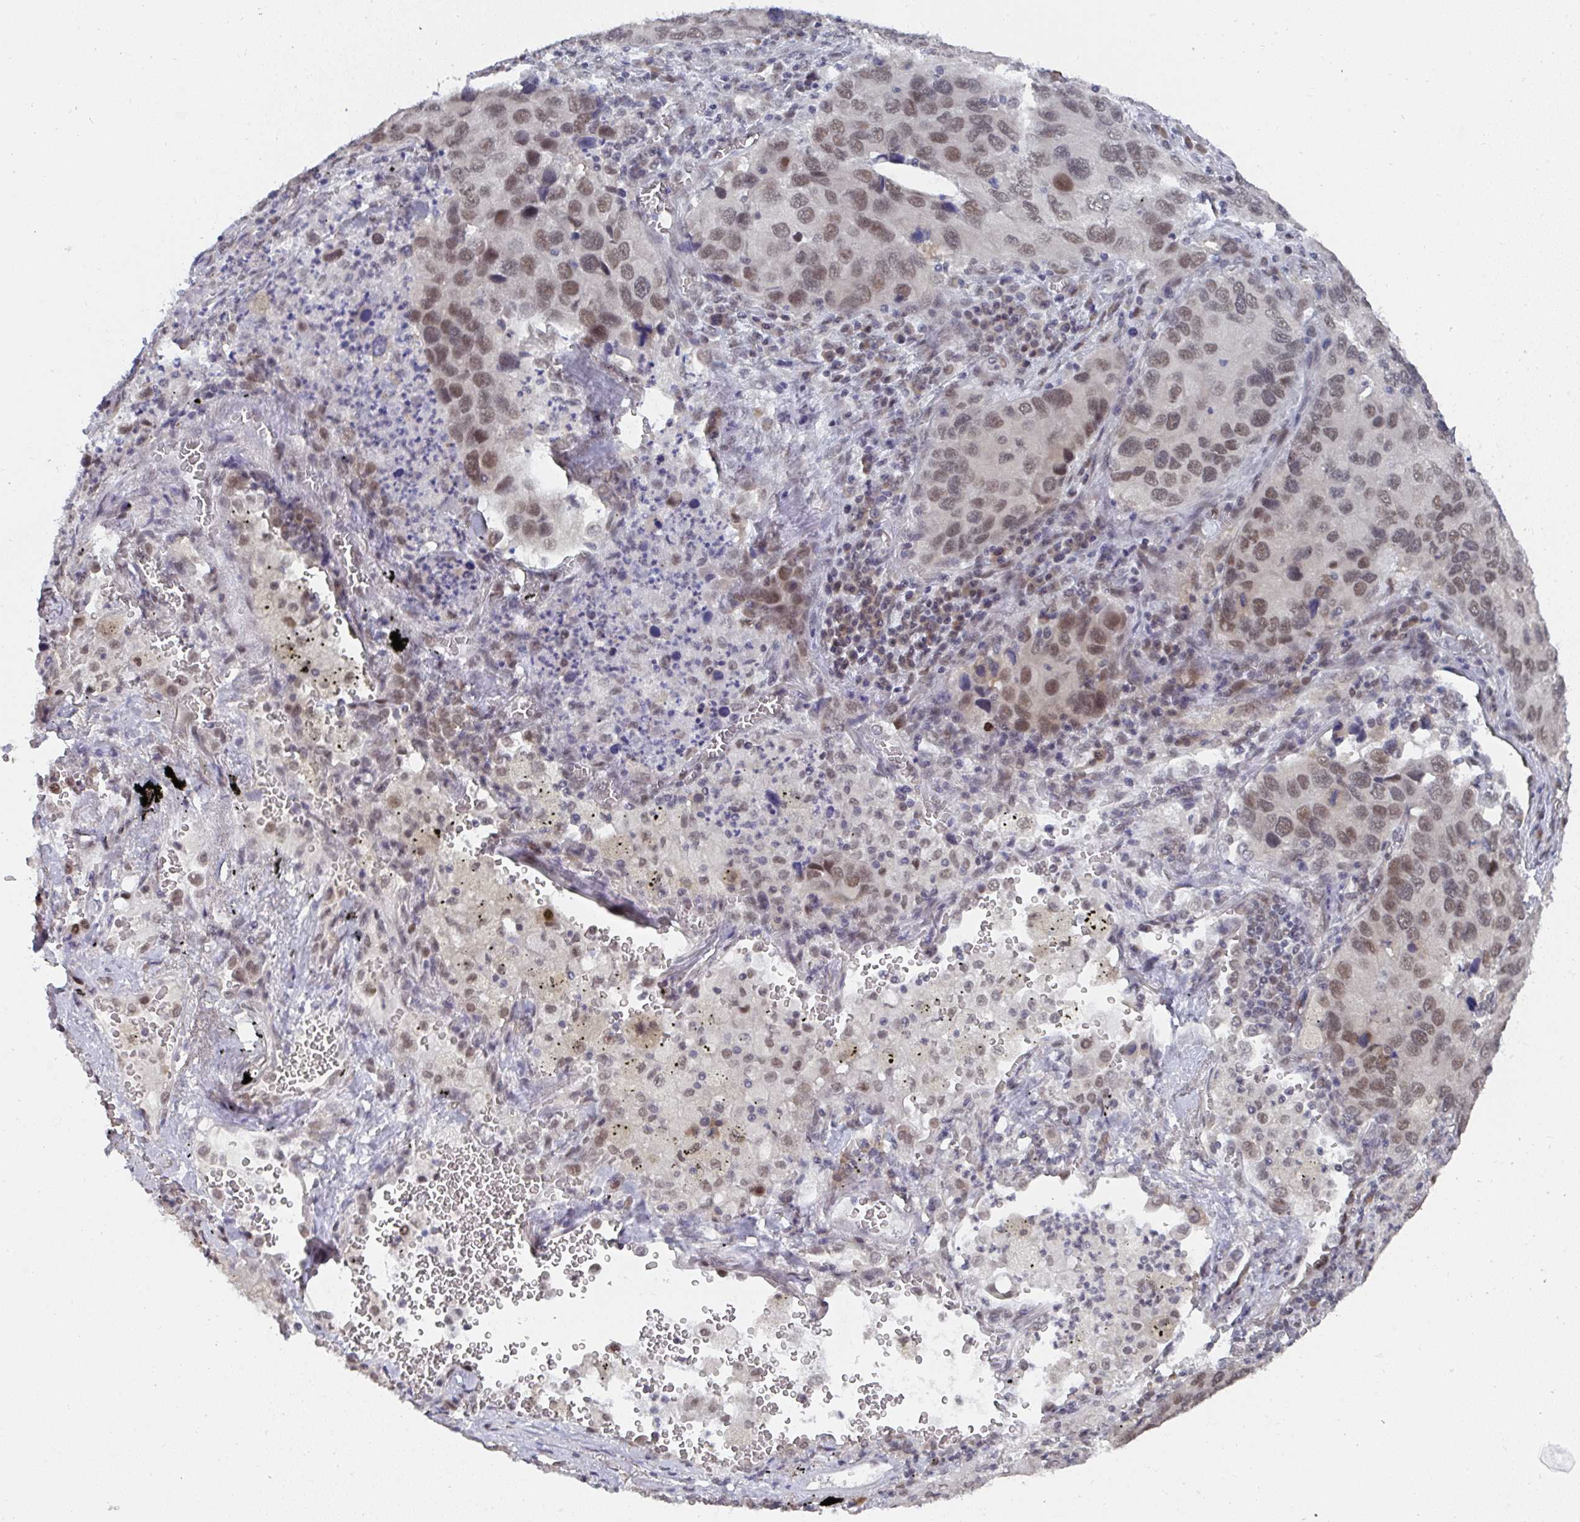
{"staining": {"intensity": "moderate", "quantity": ">75%", "location": "nuclear"}, "tissue": "lung cancer", "cell_type": "Tumor cells", "image_type": "cancer", "snomed": [{"axis": "morphology", "description": "Aneuploidy"}, {"axis": "morphology", "description": "Adenocarcinoma, NOS"}, {"axis": "topography", "description": "Lymph node"}, {"axis": "topography", "description": "Lung"}], "caption": "Tumor cells demonstrate medium levels of moderate nuclear staining in approximately >75% of cells in lung cancer (adenocarcinoma).", "gene": "JMJD1C", "patient": {"sex": "female", "age": 74}}